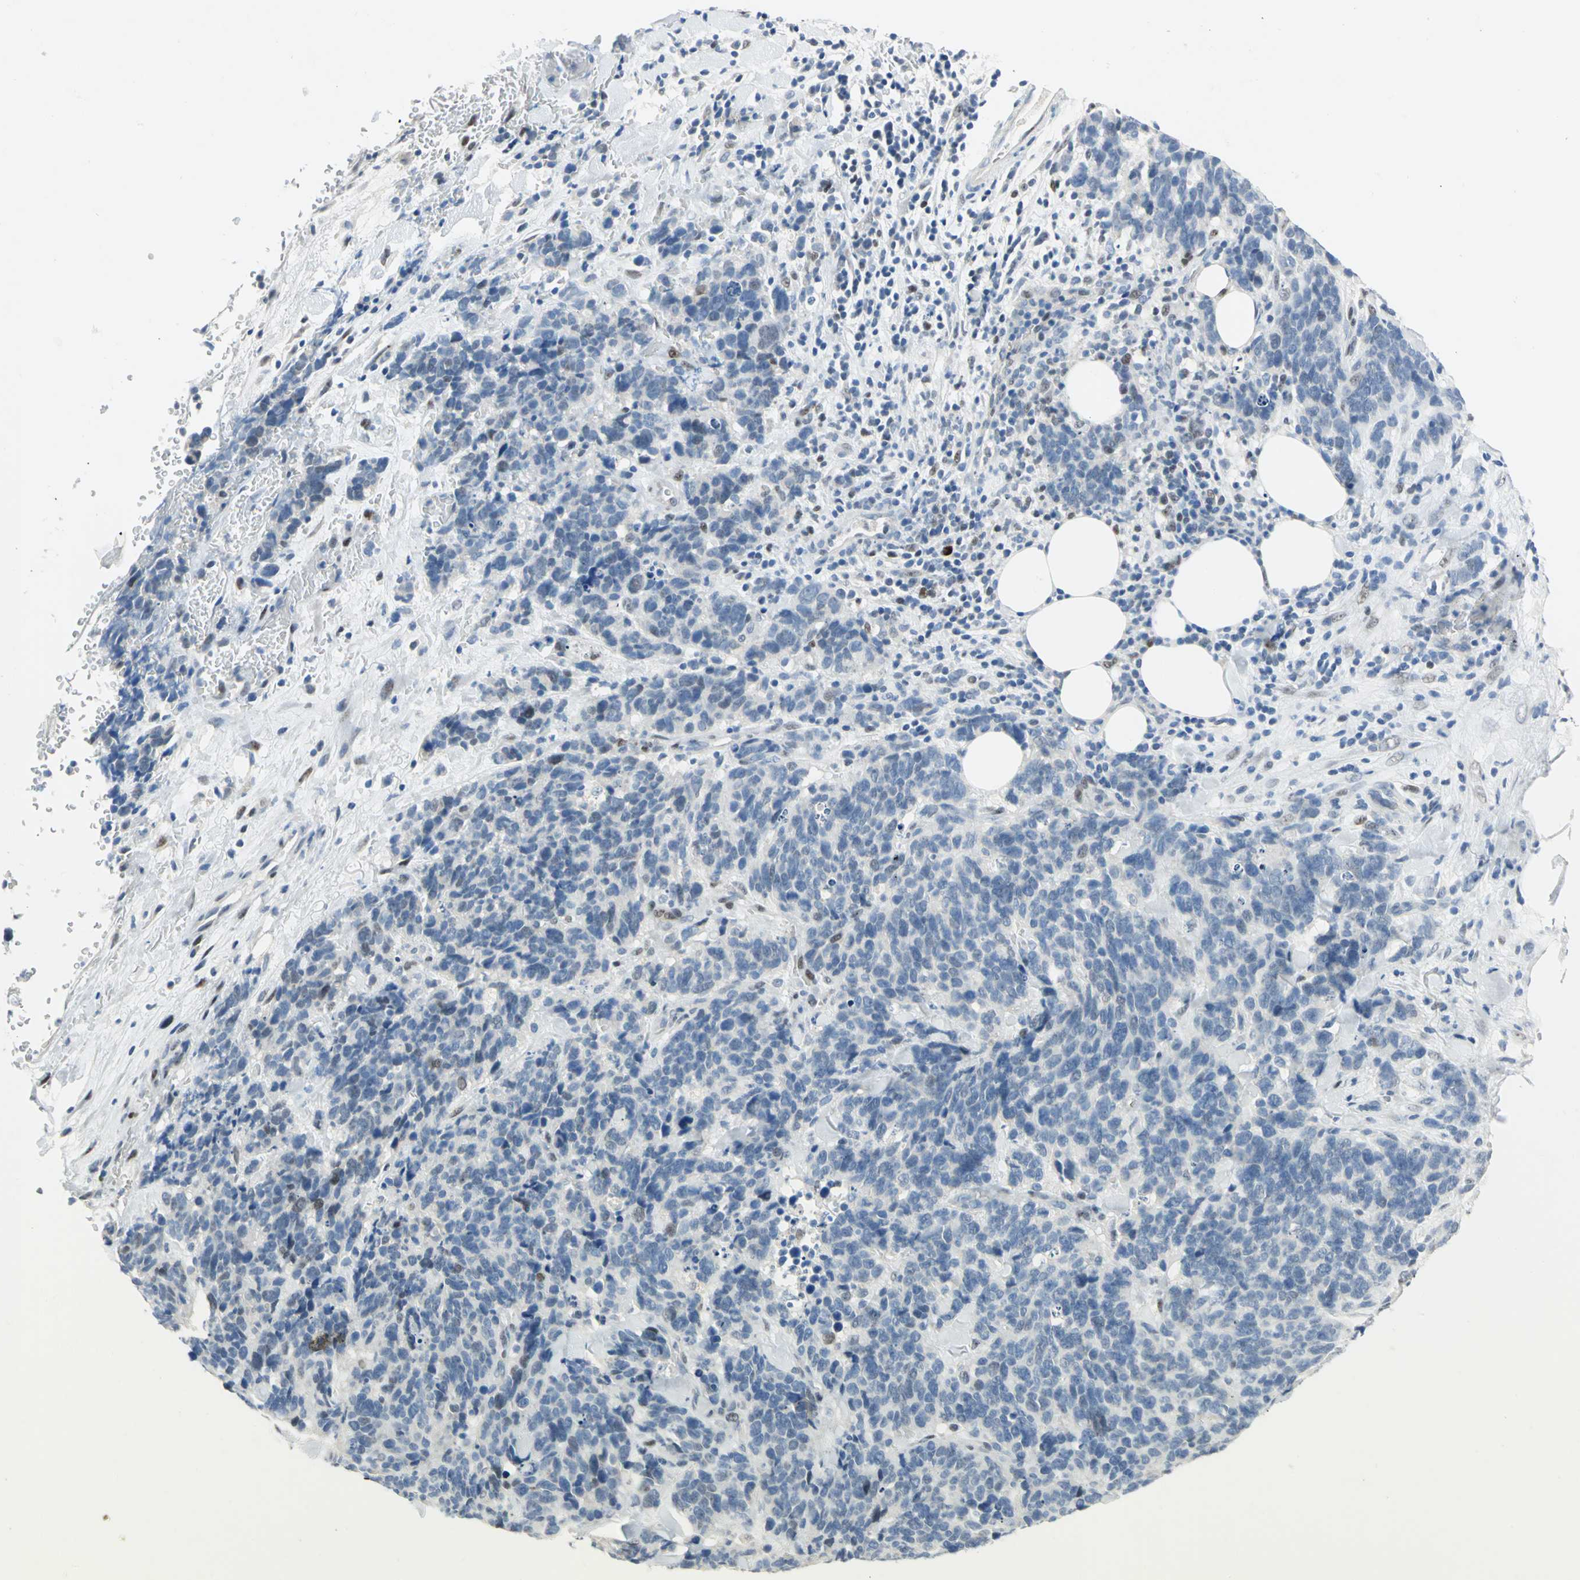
{"staining": {"intensity": "weak", "quantity": "<25%", "location": "nuclear"}, "tissue": "lung cancer", "cell_type": "Tumor cells", "image_type": "cancer", "snomed": [{"axis": "morphology", "description": "Neoplasm, malignant, NOS"}, {"axis": "topography", "description": "Lung"}], "caption": "This is an IHC image of lung cancer (neoplasm (malignant)). There is no staining in tumor cells.", "gene": "NAB2", "patient": {"sex": "female", "age": 58}}